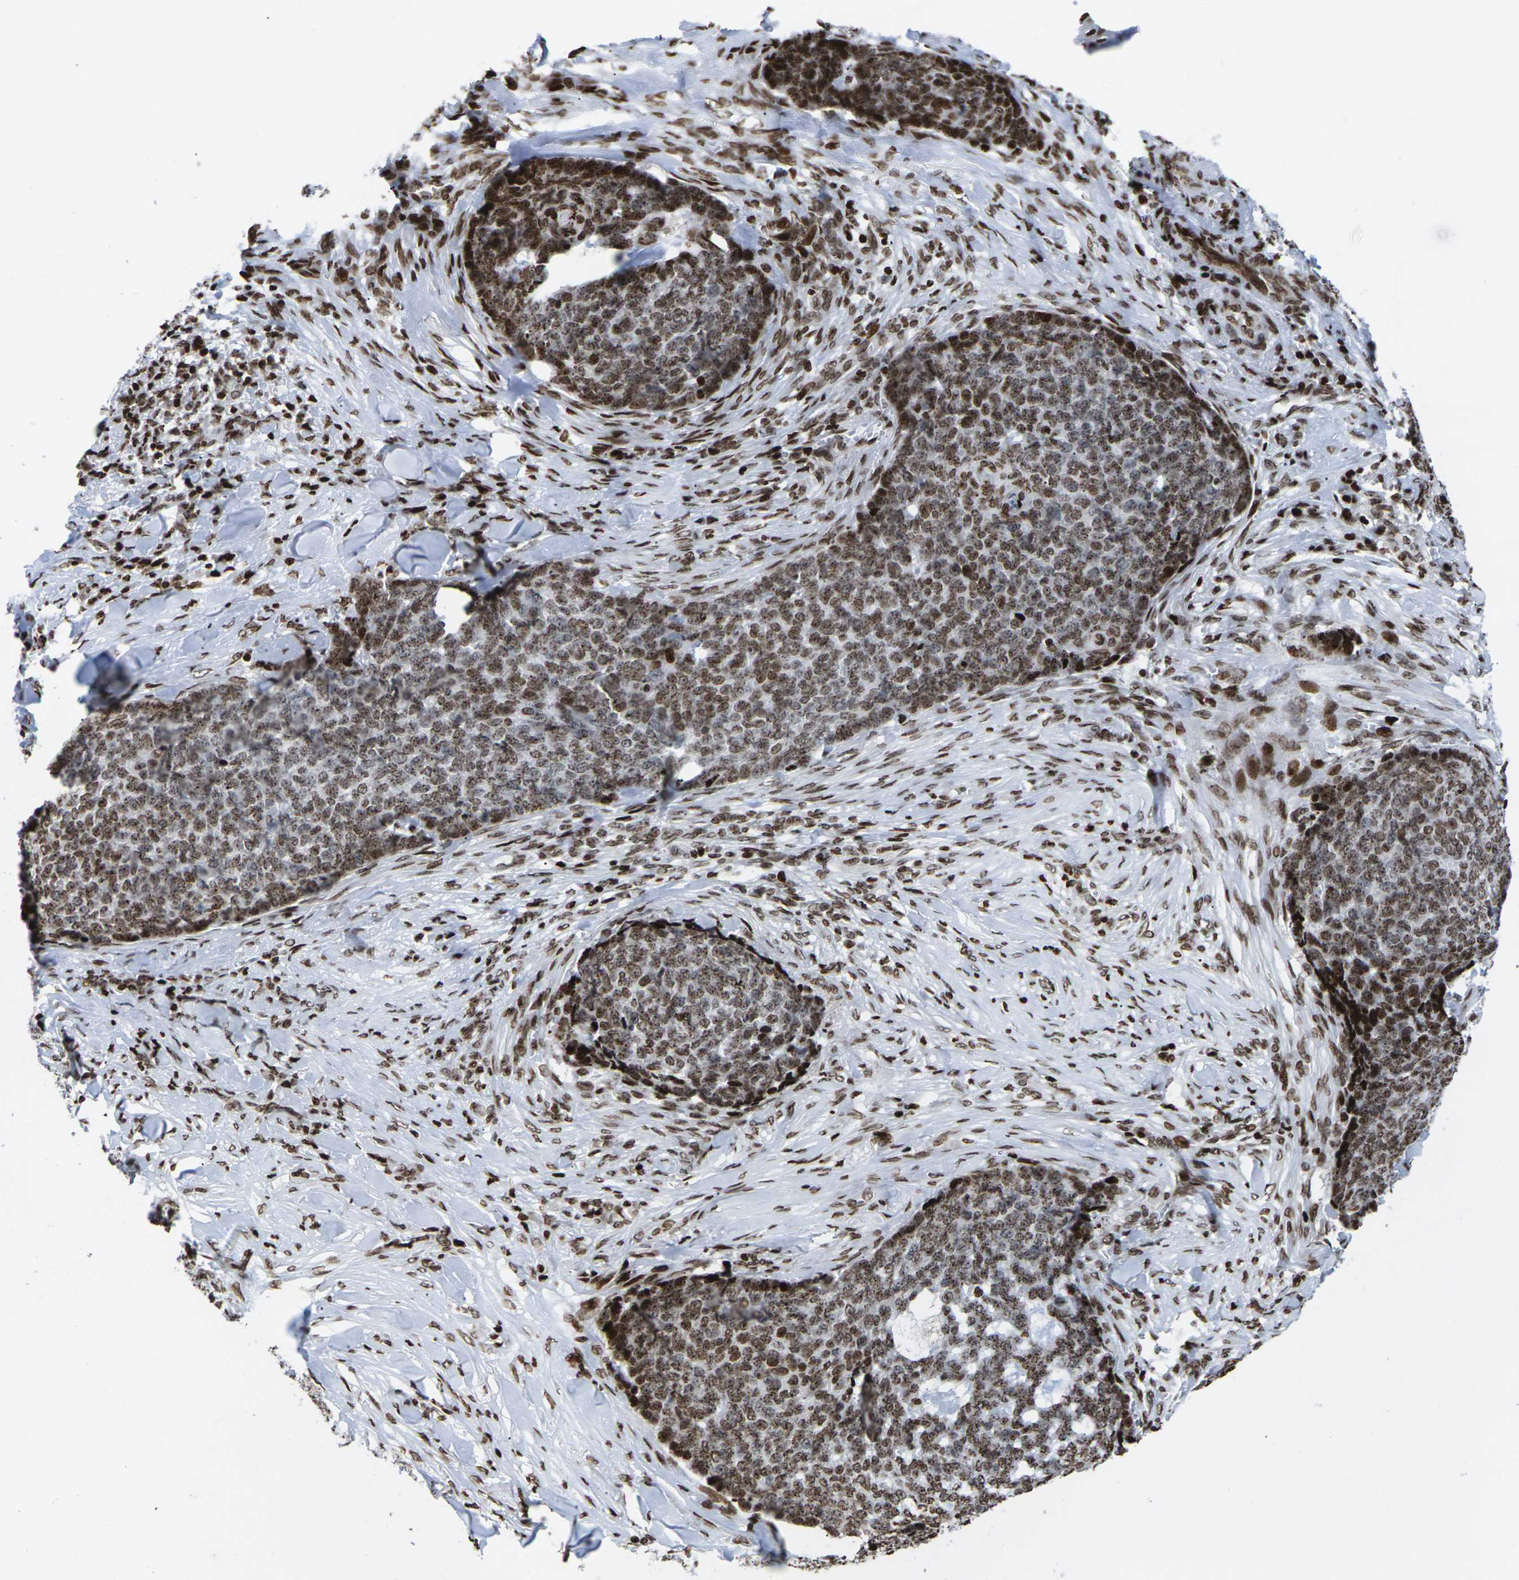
{"staining": {"intensity": "strong", "quantity": ">75%", "location": "nuclear"}, "tissue": "skin cancer", "cell_type": "Tumor cells", "image_type": "cancer", "snomed": [{"axis": "morphology", "description": "Basal cell carcinoma"}, {"axis": "topography", "description": "Skin"}], "caption": "Skin cancer (basal cell carcinoma) was stained to show a protein in brown. There is high levels of strong nuclear expression in approximately >75% of tumor cells.", "gene": "H1-4", "patient": {"sex": "male", "age": 84}}